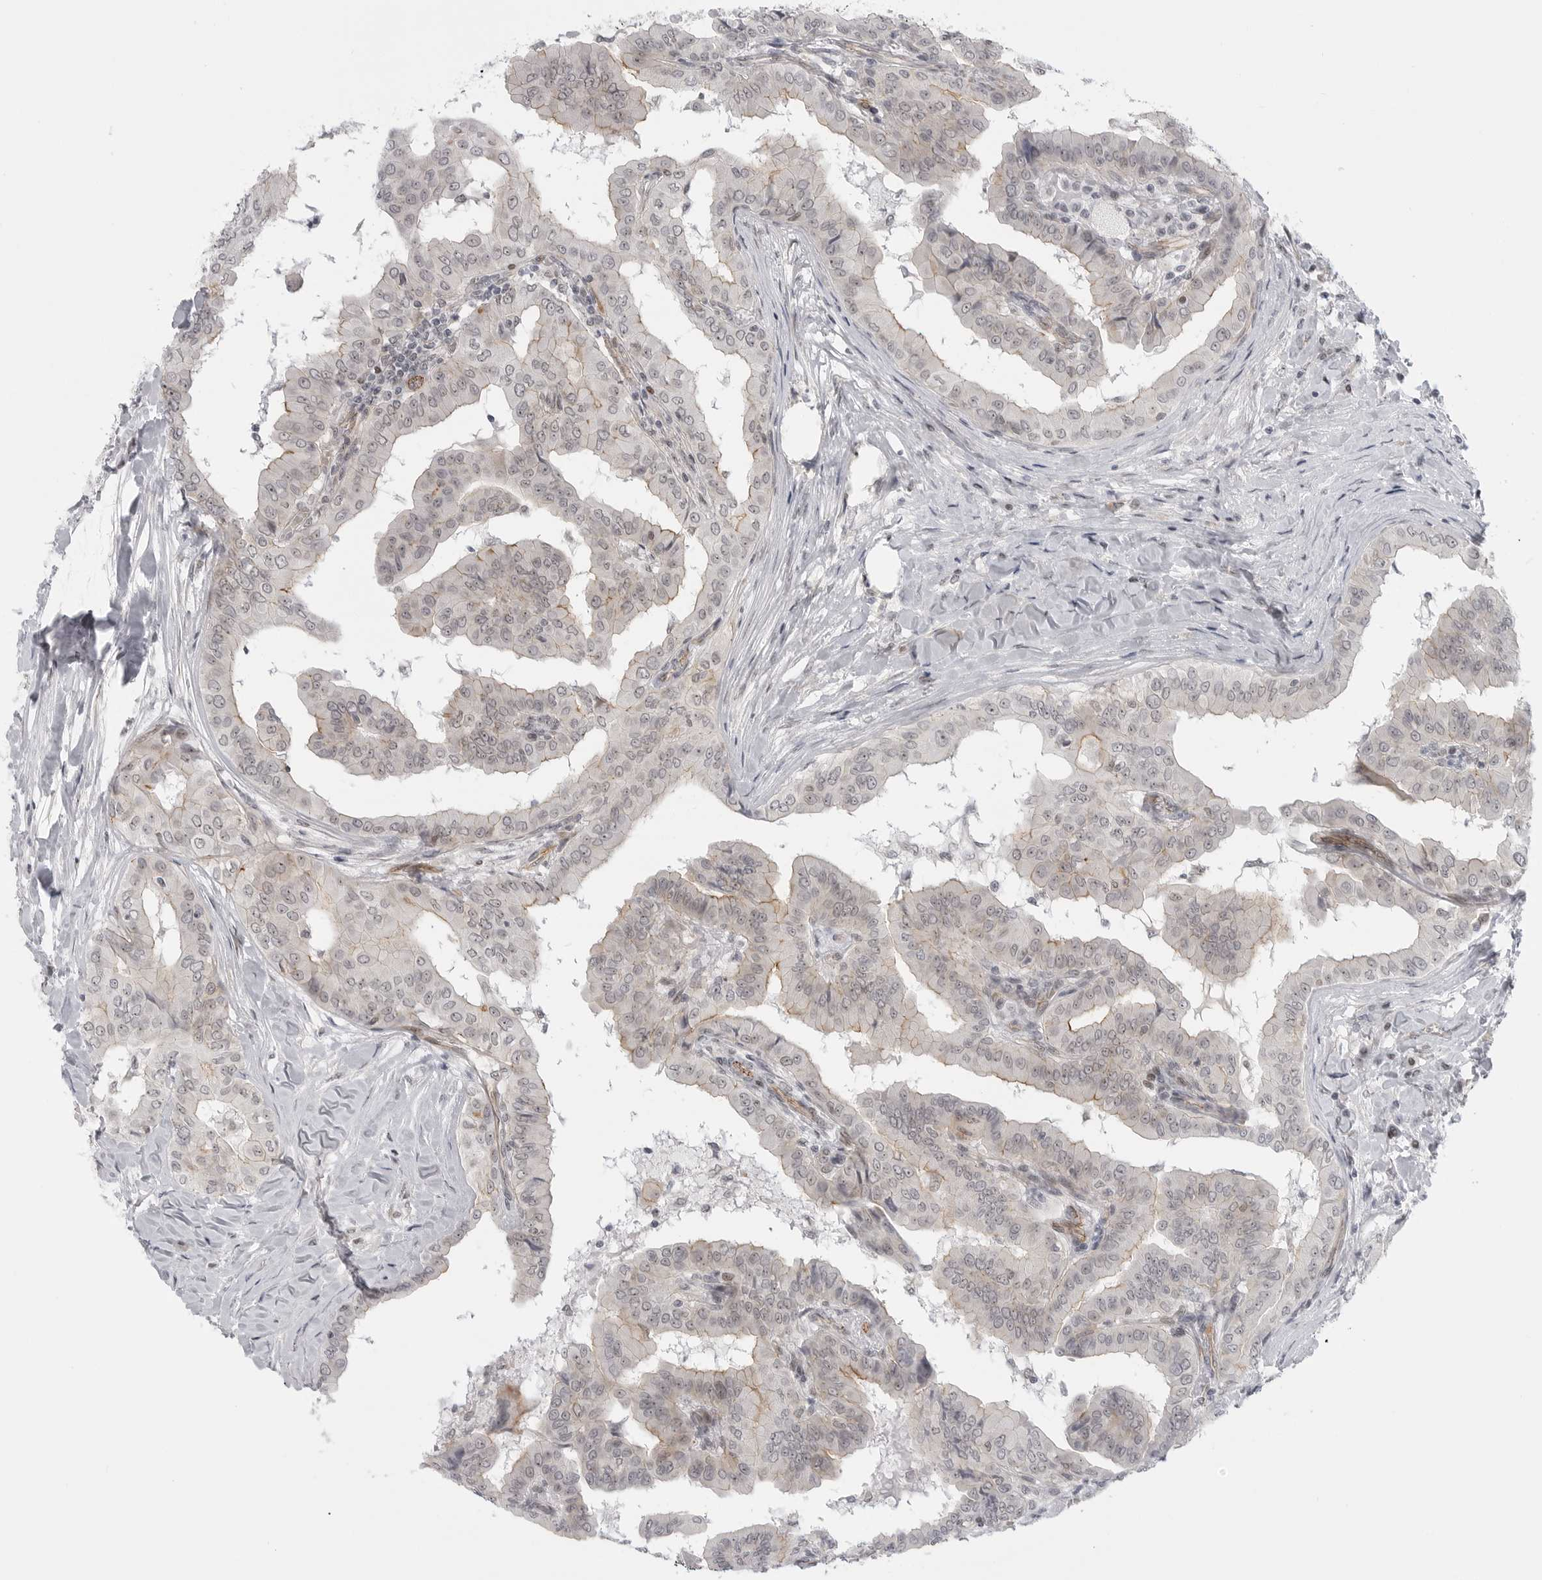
{"staining": {"intensity": "weak", "quantity": "<25%", "location": "cytoplasmic/membranous"}, "tissue": "thyroid cancer", "cell_type": "Tumor cells", "image_type": "cancer", "snomed": [{"axis": "morphology", "description": "Papillary adenocarcinoma, NOS"}, {"axis": "topography", "description": "Thyroid gland"}], "caption": "A histopathology image of human thyroid cancer (papillary adenocarcinoma) is negative for staining in tumor cells.", "gene": "CEP295NL", "patient": {"sex": "male", "age": 33}}